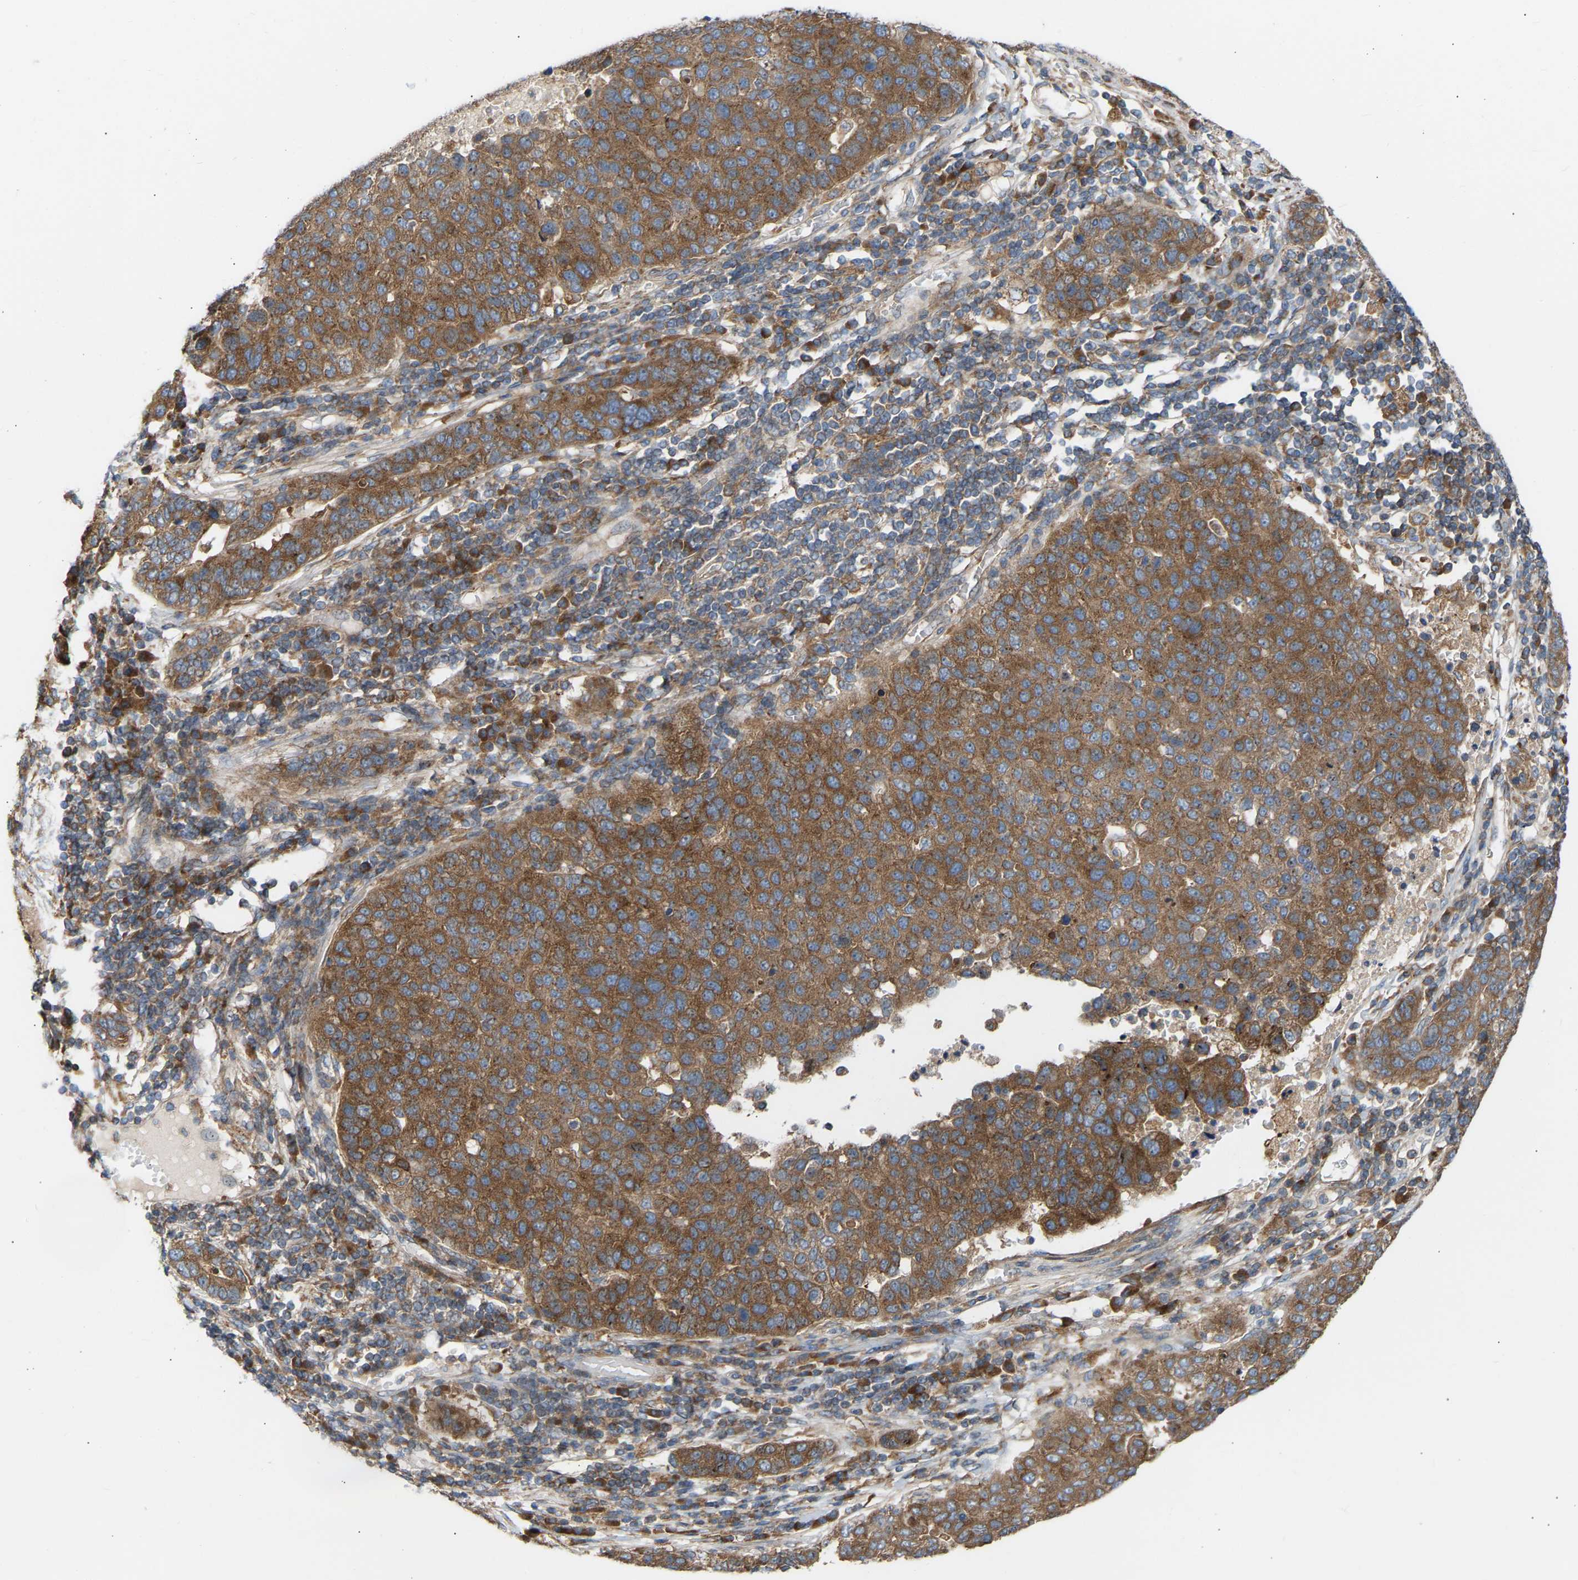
{"staining": {"intensity": "moderate", "quantity": ">75%", "location": "cytoplasmic/membranous"}, "tissue": "pancreatic cancer", "cell_type": "Tumor cells", "image_type": "cancer", "snomed": [{"axis": "morphology", "description": "Adenocarcinoma, NOS"}, {"axis": "topography", "description": "Pancreas"}], "caption": "The micrograph exhibits immunohistochemical staining of pancreatic adenocarcinoma. There is moderate cytoplasmic/membranous staining is seen in approximately >75% of tumor cells. The protein of interest is stained brown, and the nuclei are stained in blue (DAB IHC with brightfield microscopy, high magnification).", "gene": "GCN1", "patient": {"sex": "female", "age": 61}}